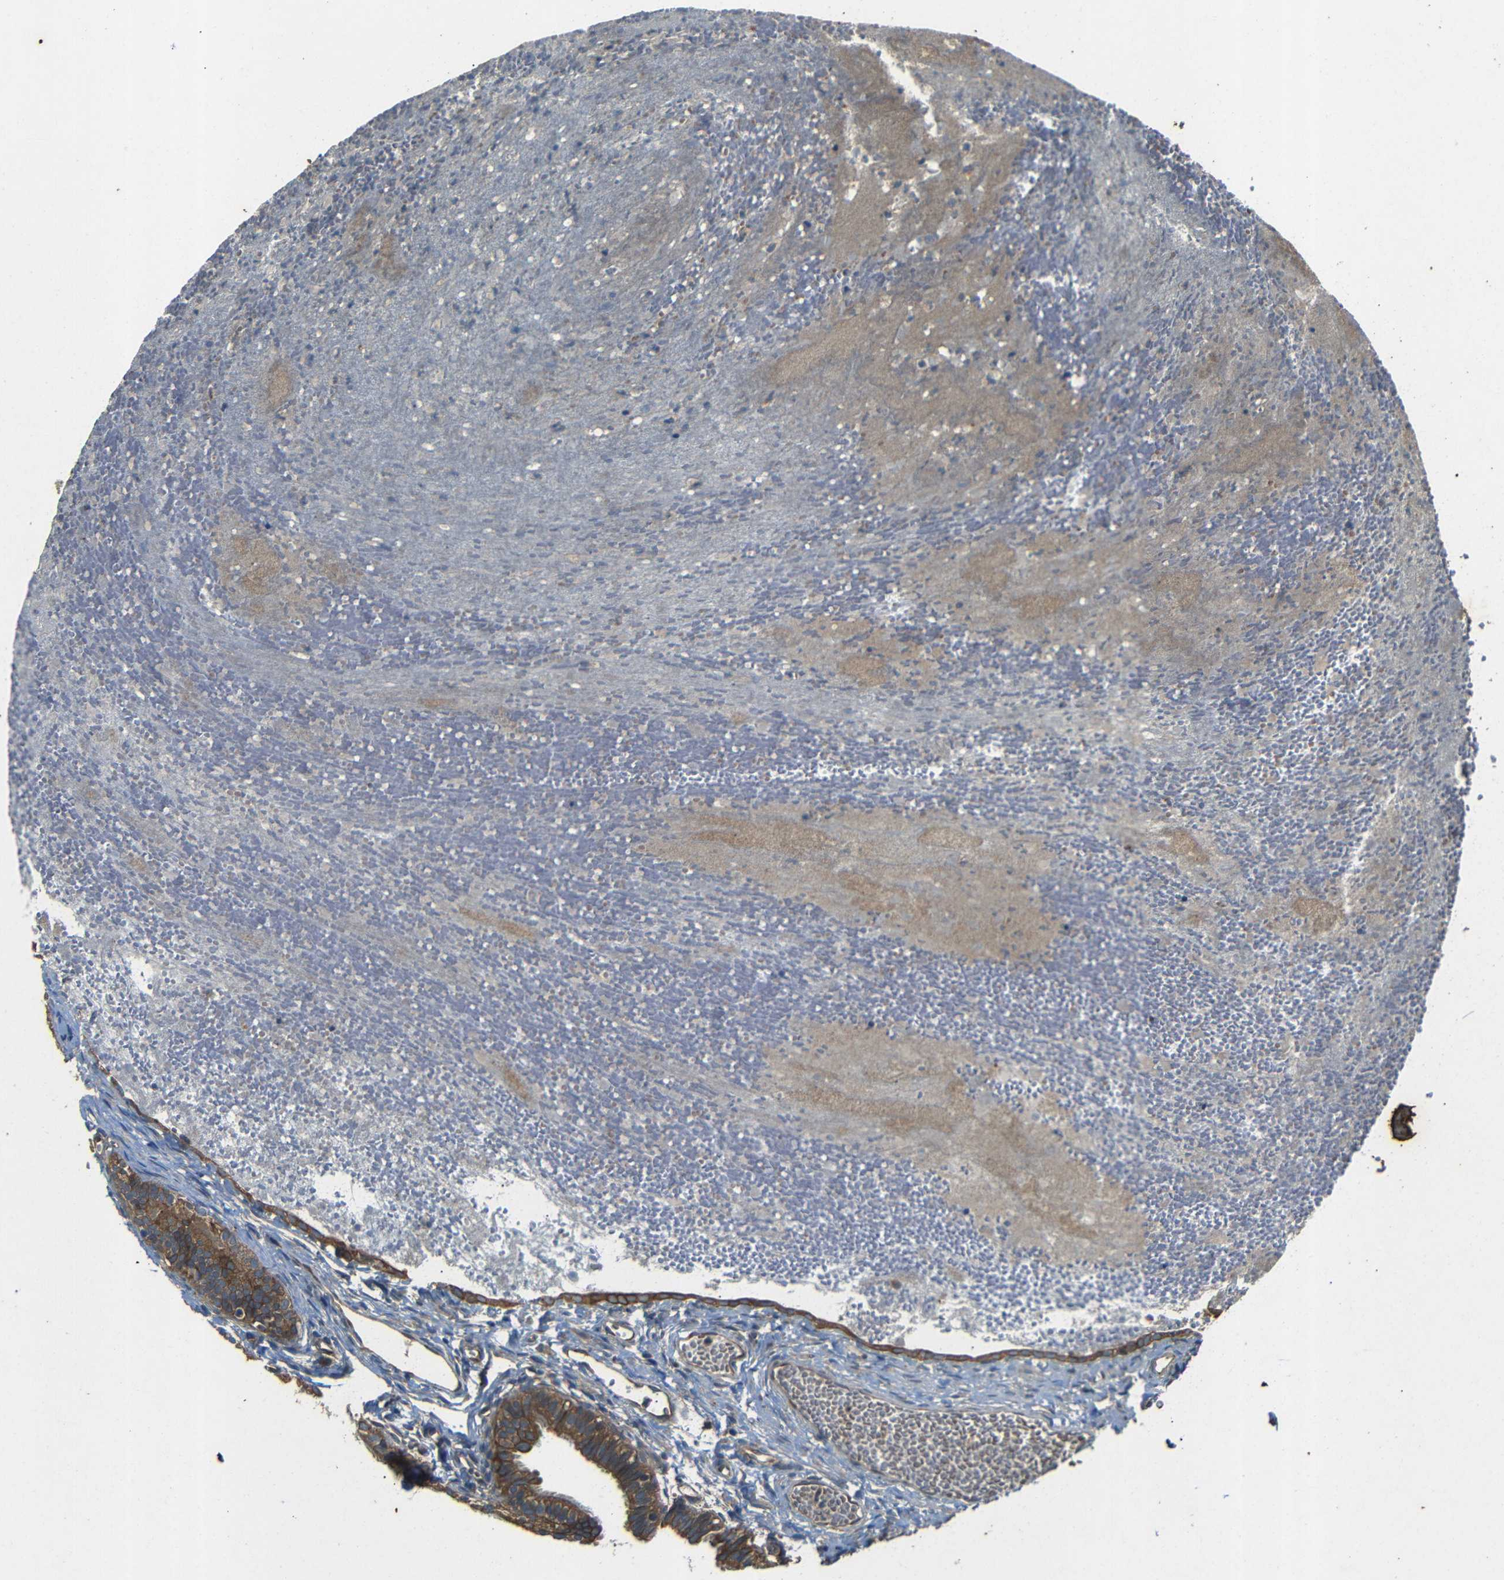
{"staining": {"intensity": "moderate", "quantity": ">75%", "location": "cytoplasmic/membranous"}, "tissue": "fallopian tube", "cell_type": "Glandular cells", "image_type": "normal", "snomed": [{"axis": "morphology", "description": "Normal tissue, NOS"}, {"axis": "topography", "description": "Fallopian tube"}, {"axis": "topography", "description": "Placenta"}], "caption": "Immunohistochemistry (IHC) (DAB) staining of normal human fallopian tube displays moderate cytoplasmic/membranous protein expression in approximately >75% of glandular cells. Ihc stains the protein in brown and the nuclei are stained blue.", "gene": "TRPC1", "patient": {"sex": "female", "age": 34}}